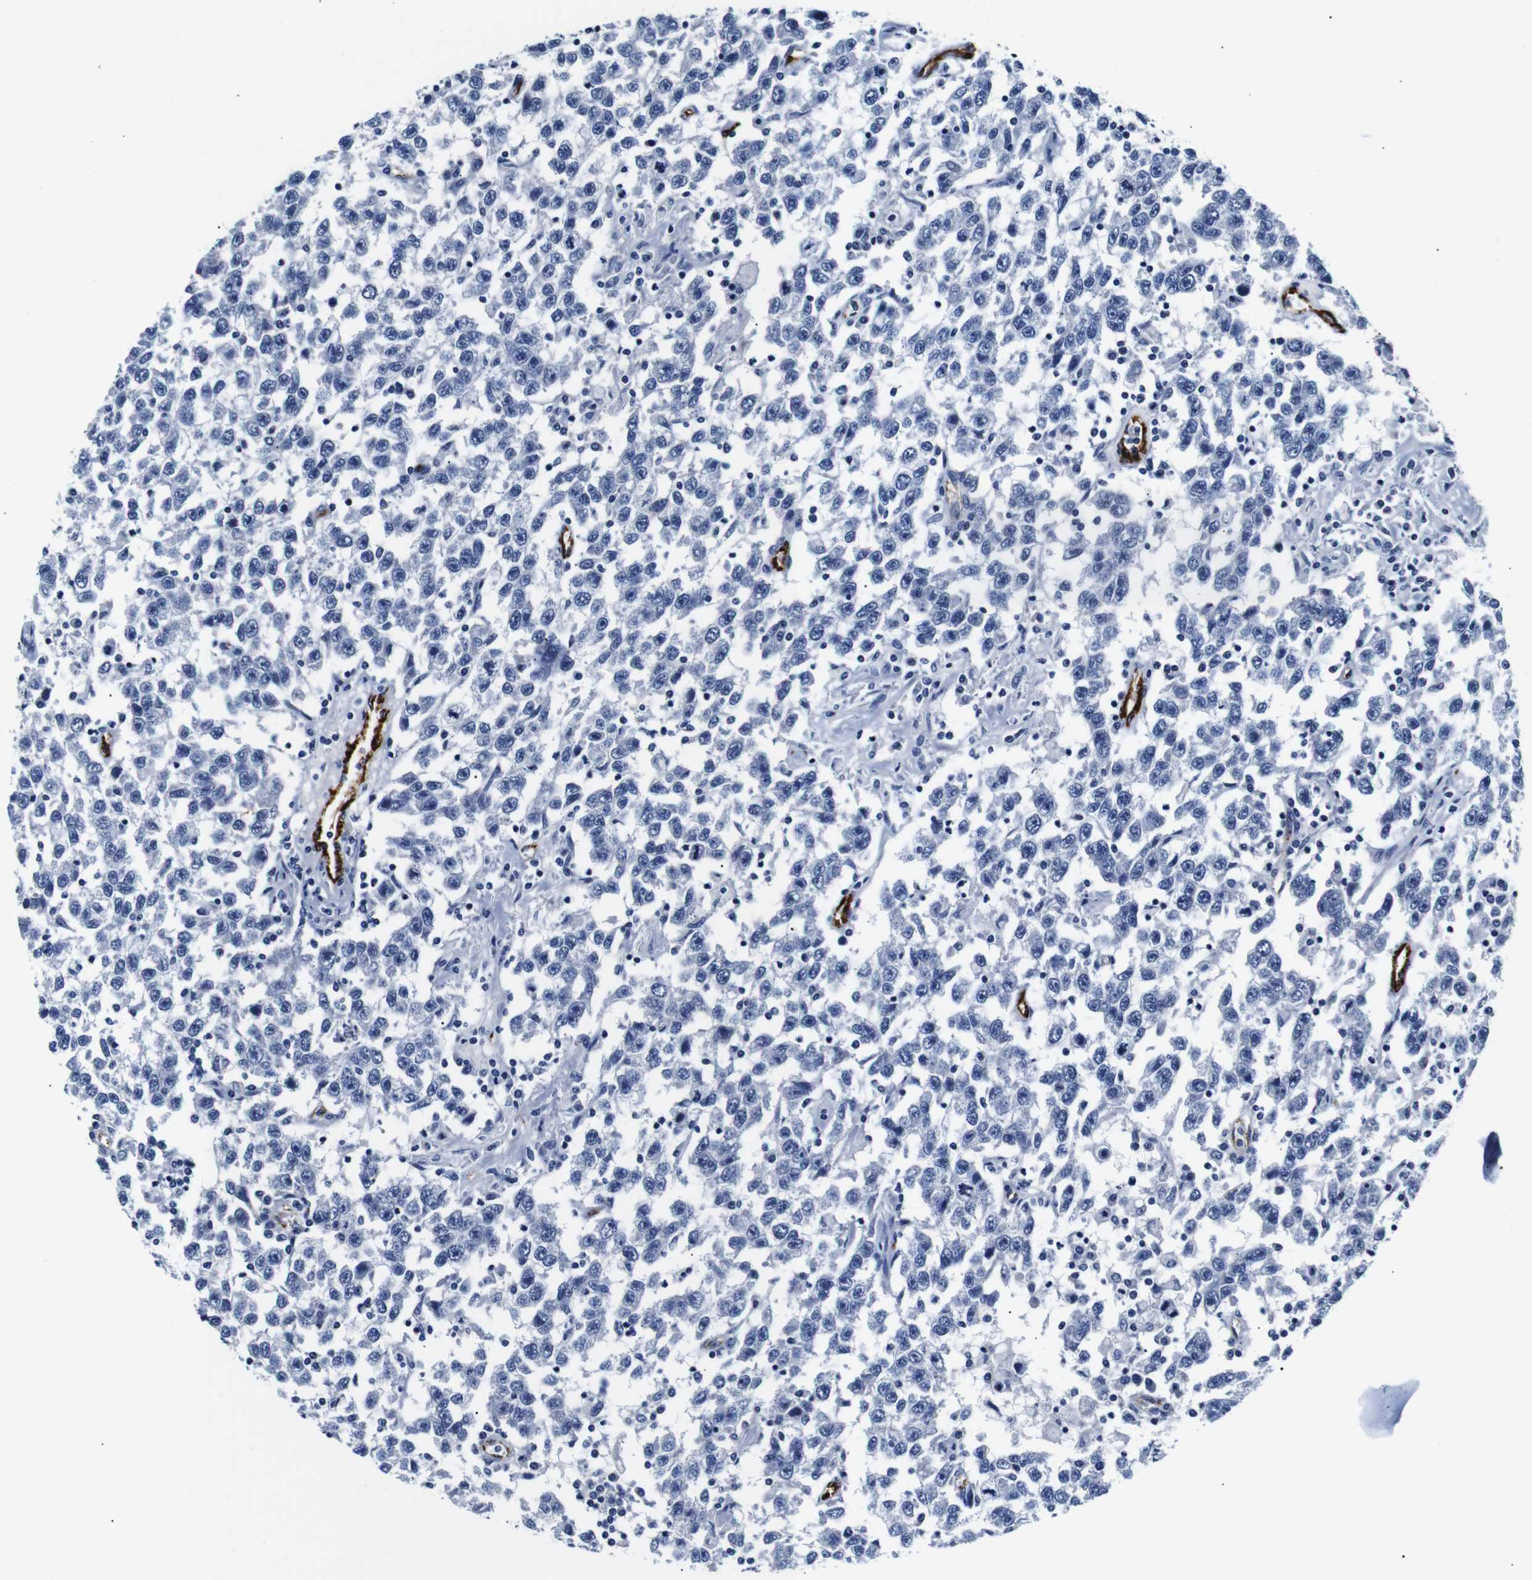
{"staining": {"intensity": "negative", "quantity": "none", "location": "none"}, "tissue": "testis cancer", "cell_type": "Tumor cells", "image_type": "cancer", "snomed": [{"axis": "morphology", "description": "Seminoma, NOS"}, {"axis": "topography", "description": "Testis"}], "caption": "Immunohistochemistry of testis cancer reveals no expression in tumor cells.", "gene": "MUC4", "patient": {"sex": "male", "age": 41}}